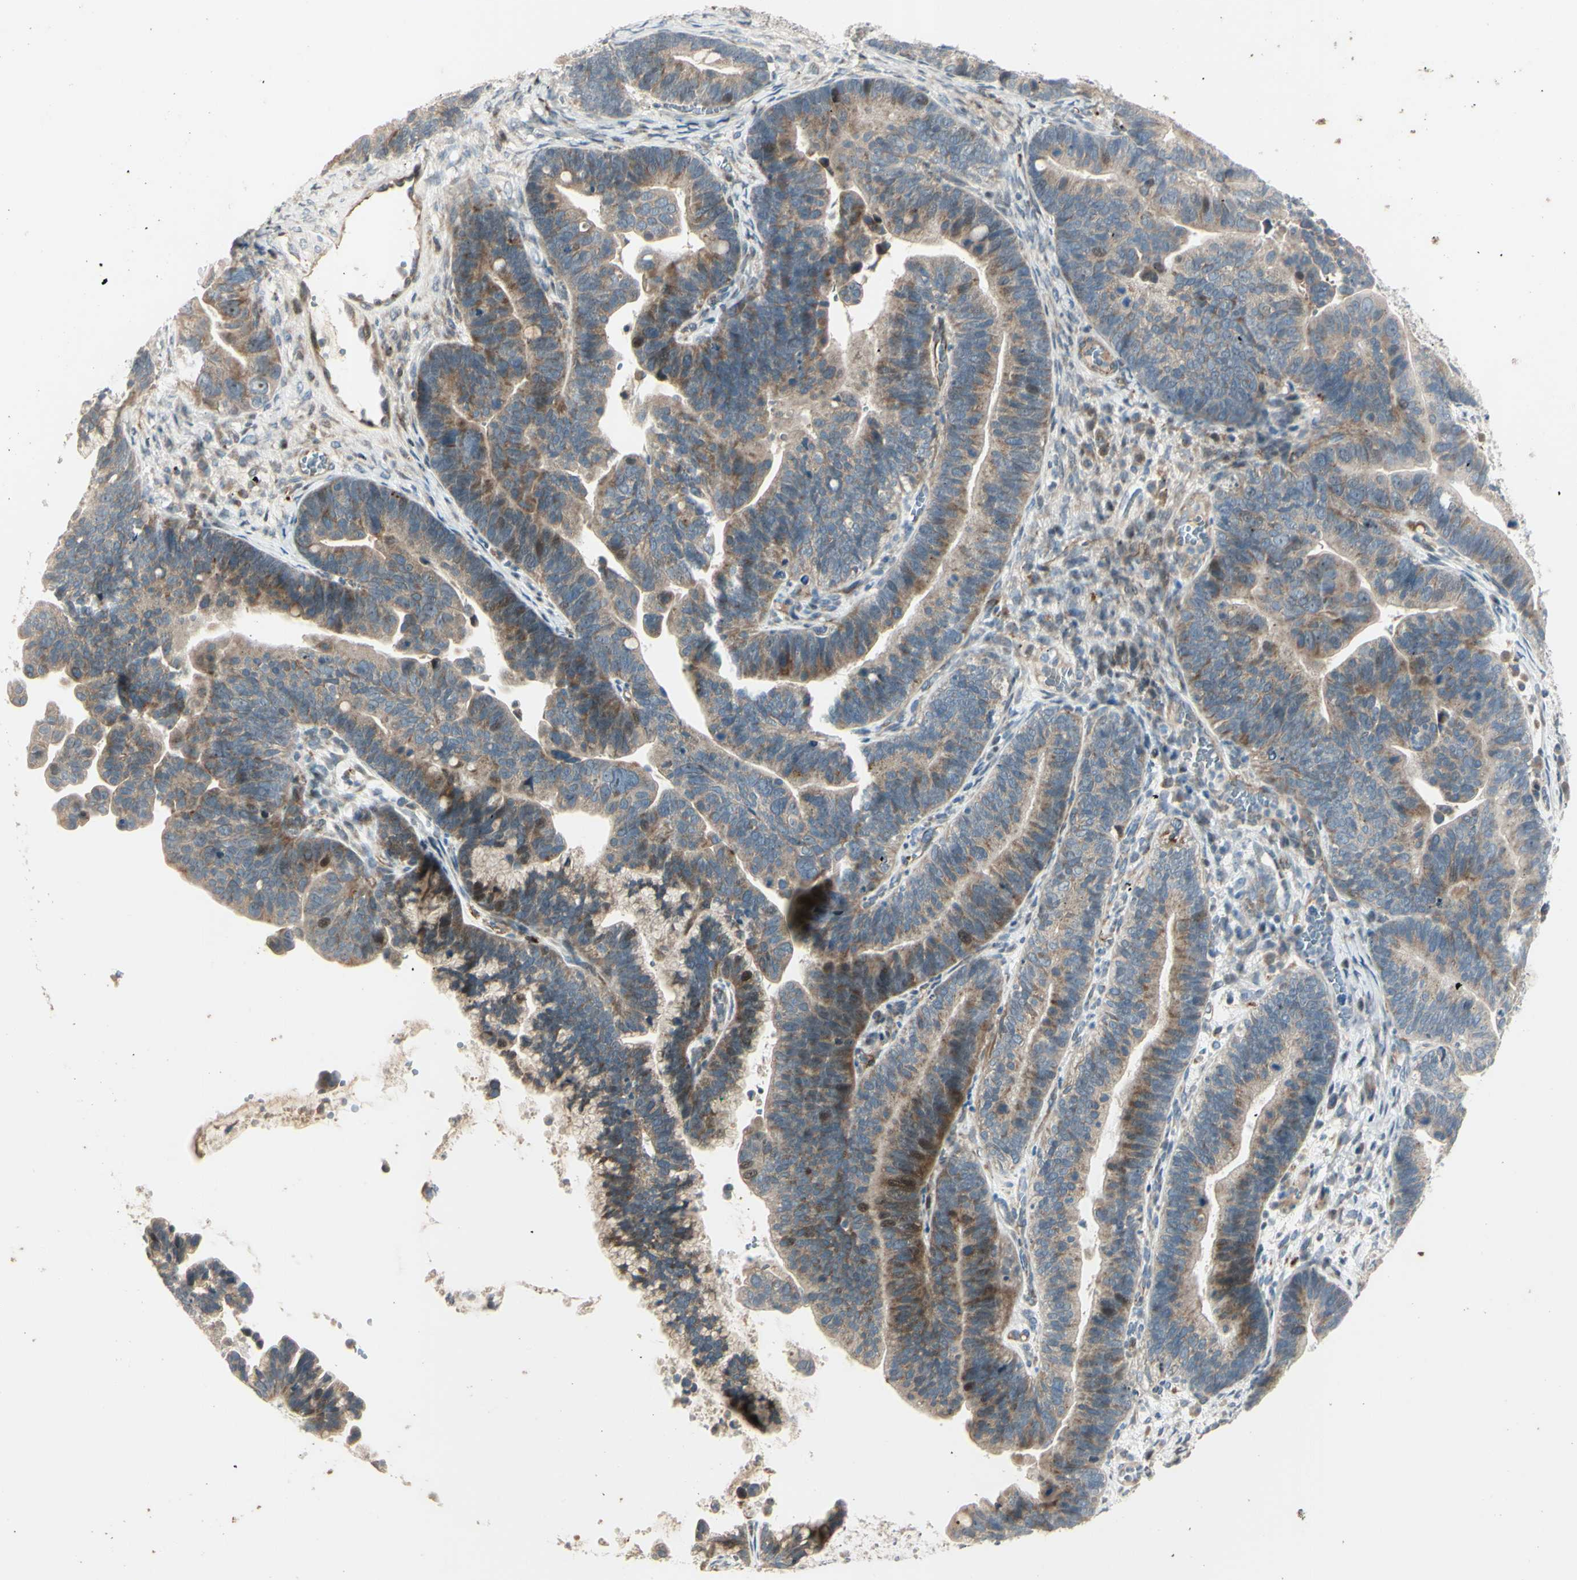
{"staining": {"intensity": "weak", "quantity": ">75%", "location": "cytoplasmic/membranous"}, "tissue": "ovarian cancer", "cell_type": "Tumor cells", "image_type": "cancer", "snomed": [{"axis": "morphology", "description": "Cystadenocarcinoma, serous, NOS"}, {"axis": "topography", "description": "Ovary"}], "caption": "Approximately >75% of tumor cells in serous cystadenocarcinoma (ovarian) exhibit weak cytoplasmic/membranous protein staining as visualized by brown immunohistochemical staining.", "gene": "NDFIP1", "patient": {"sex": "female", "age": 56}}